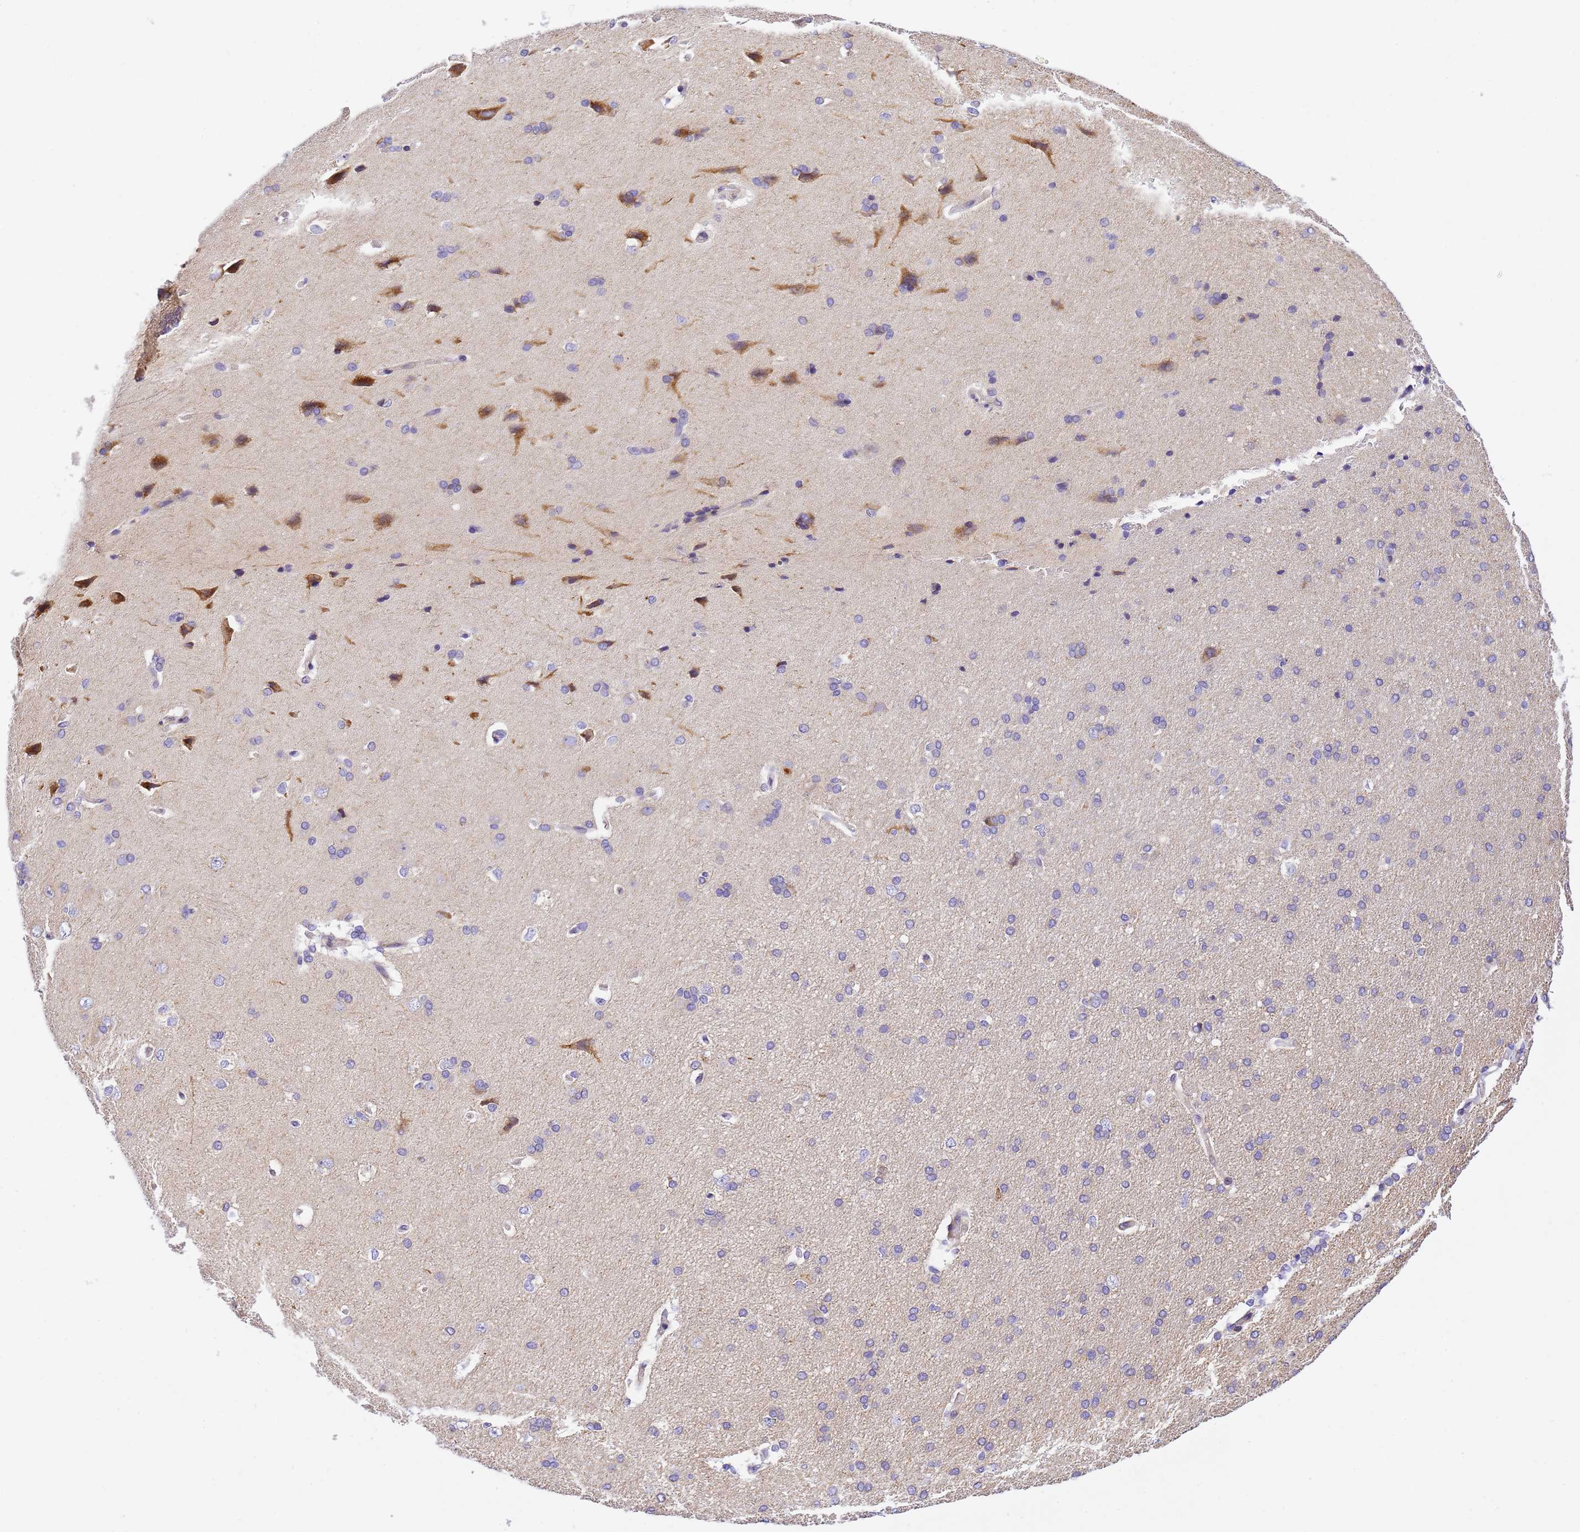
{"staining": {"intensity": "weak", "quantity": "<25%", "location": "cytoplasmic/membranous"}, "tissue": "cerebral cortex", "cell_type": "Endothelial cells", "image_type": "normal", "snomed": [{"axis": "morphology", "description": "Normal tissue, NOS"}, {"axis": "topography", "description": "Cerebral cortex"}], "caption": "Endothelial cells show no significant positivity in benign cerebral cortex. (Stains: DAB (3,3'-diaminobenzidine) immunohistochemistry (IHC) with hematoxylin counter stain, Microscopy: brightfield microscopy at high magnification).", "gene": "RHBDD3", "patient": {"sex": "male", "age": 62}}